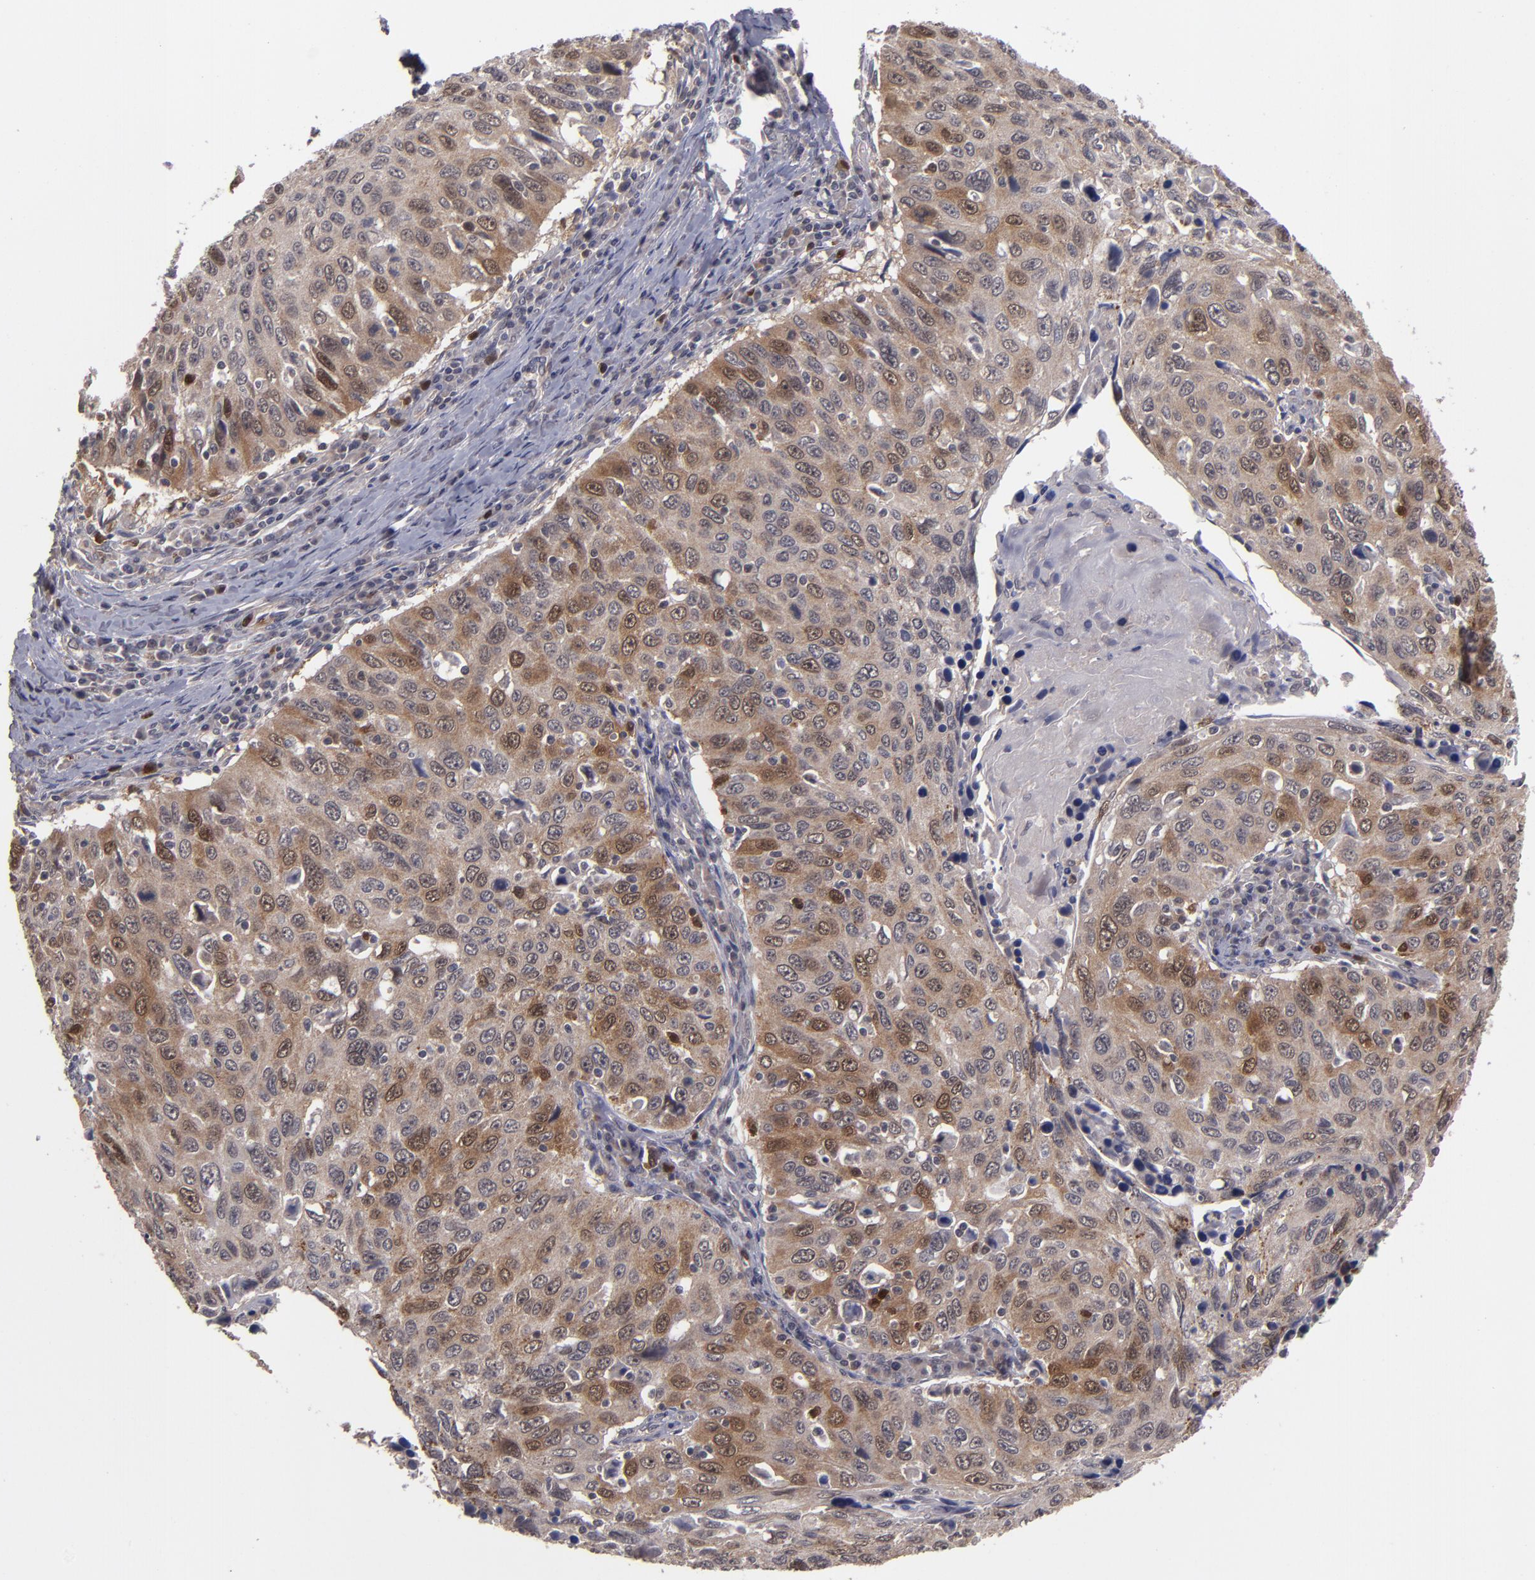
{"staining": {"intensity": "moderate", "quantity": ">75%", "location": "cytoplasmic/membranous,nuclear"}, "tissue": "cervical cancer", "cell_type": "Tumor cells", "image_type": "cancer", "snomed": [{"axis": "morphology", "description": "Squamous cell carcinoma, NOS"}, {"axis": "topography", "description": "Cervix"}], "caption": "Protein staining reveals moderate cytoplasmic/membranous and nuclear expression in about >75% of tumor cells in cervical cancer (squamous cell carcinoma).", "gene": "TYMS", "patient": {"sex": "female", "age": 53}}